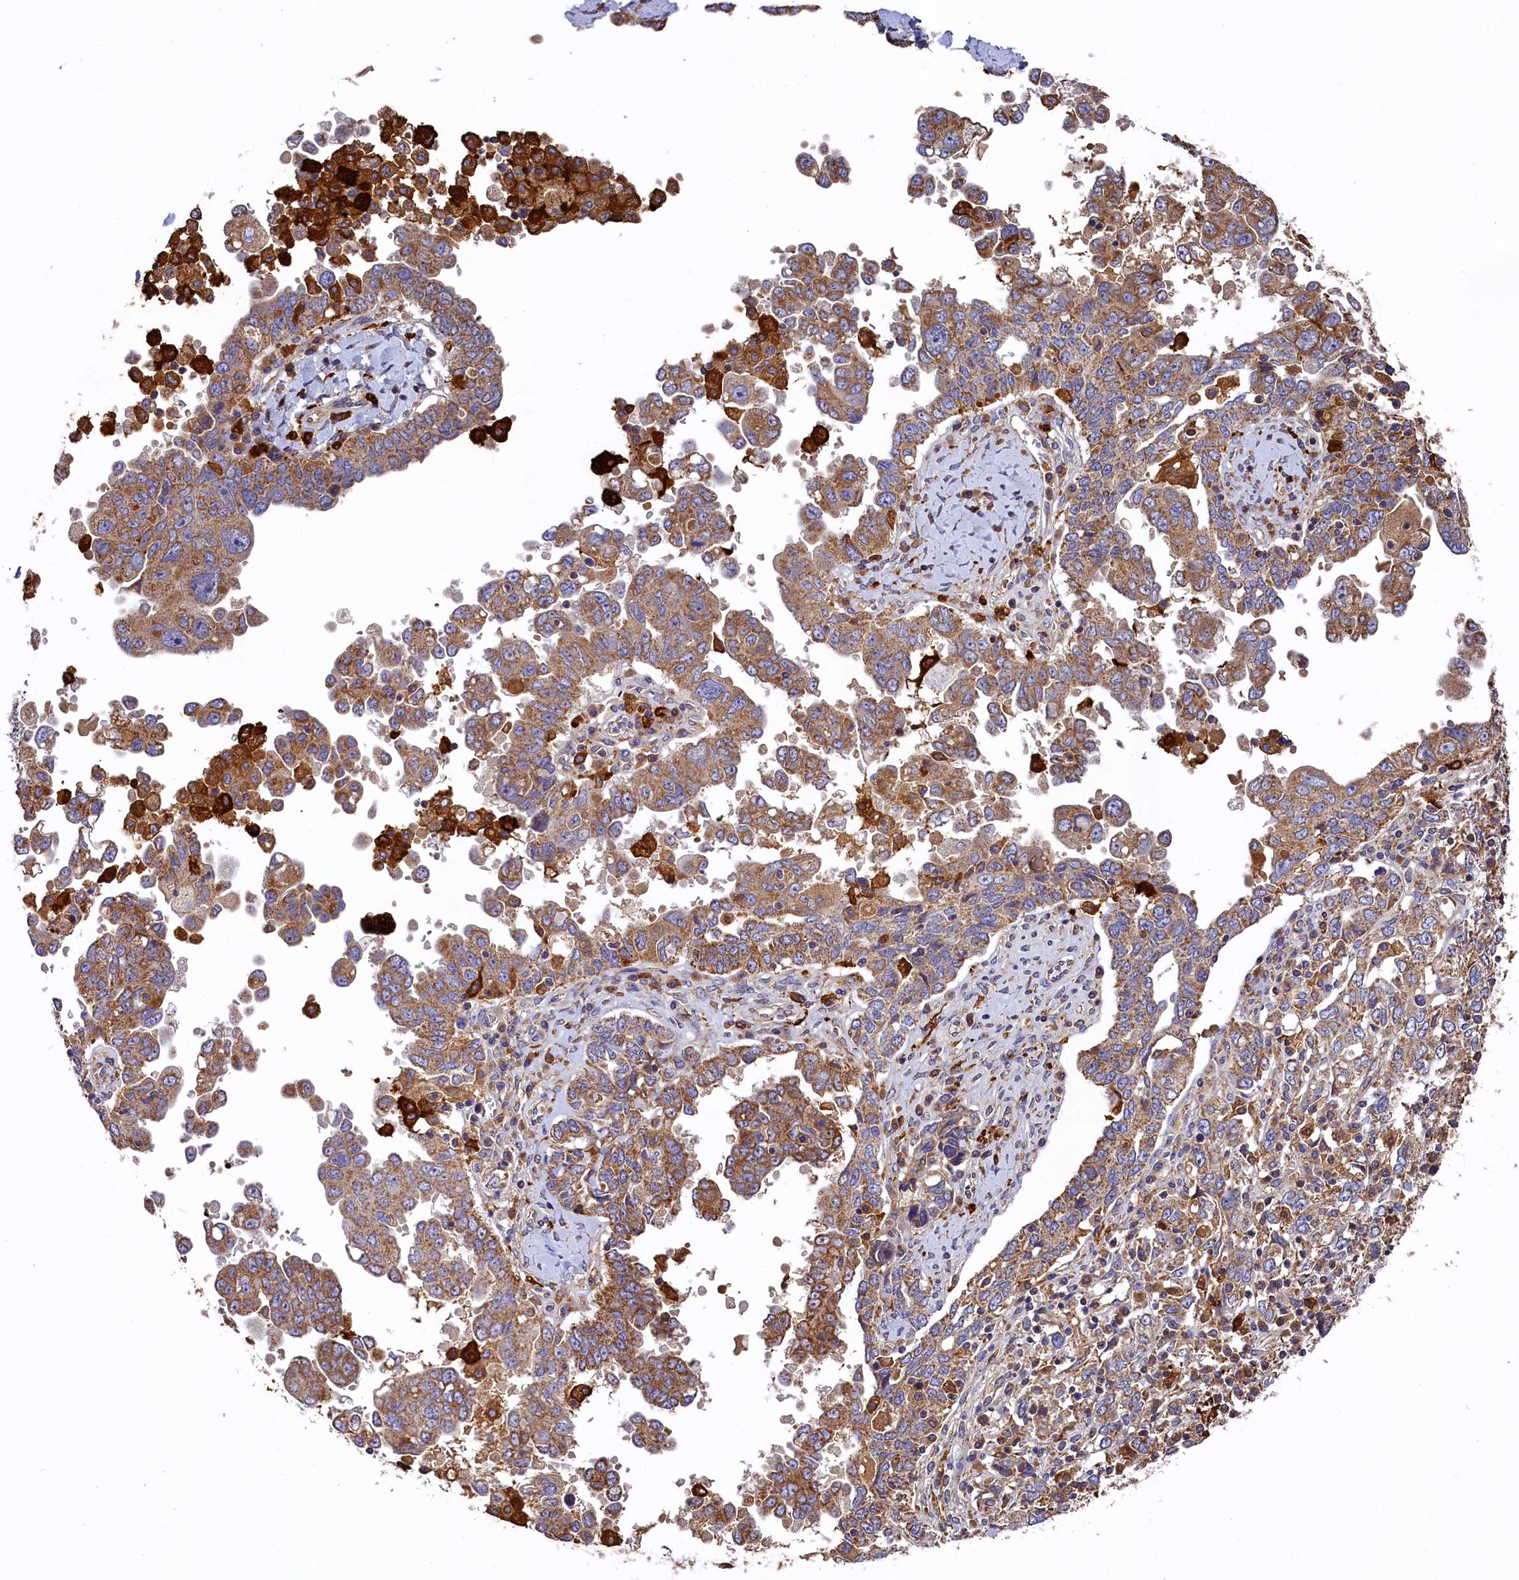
{"staining": {"intensity": "moderate", "quantity": ">75%", "location": "cytoplasmic/membranous"}, "tissue": "ovarian cancer", "cell_type": "Tumor cells", "image_type": "cancer", "snomed": [{"axis": "morphology", "description": "Carcinoma, endometroid"}, {"axis": "topography", "description": "Ovary"}], "caption": "Tumor cells exhibit moderate cytoplasmic/membranous expression in about >75% of cells in ovarian cancer.", "gene": "SEC31B", "patient": {"sex": "female", "age": 62}}